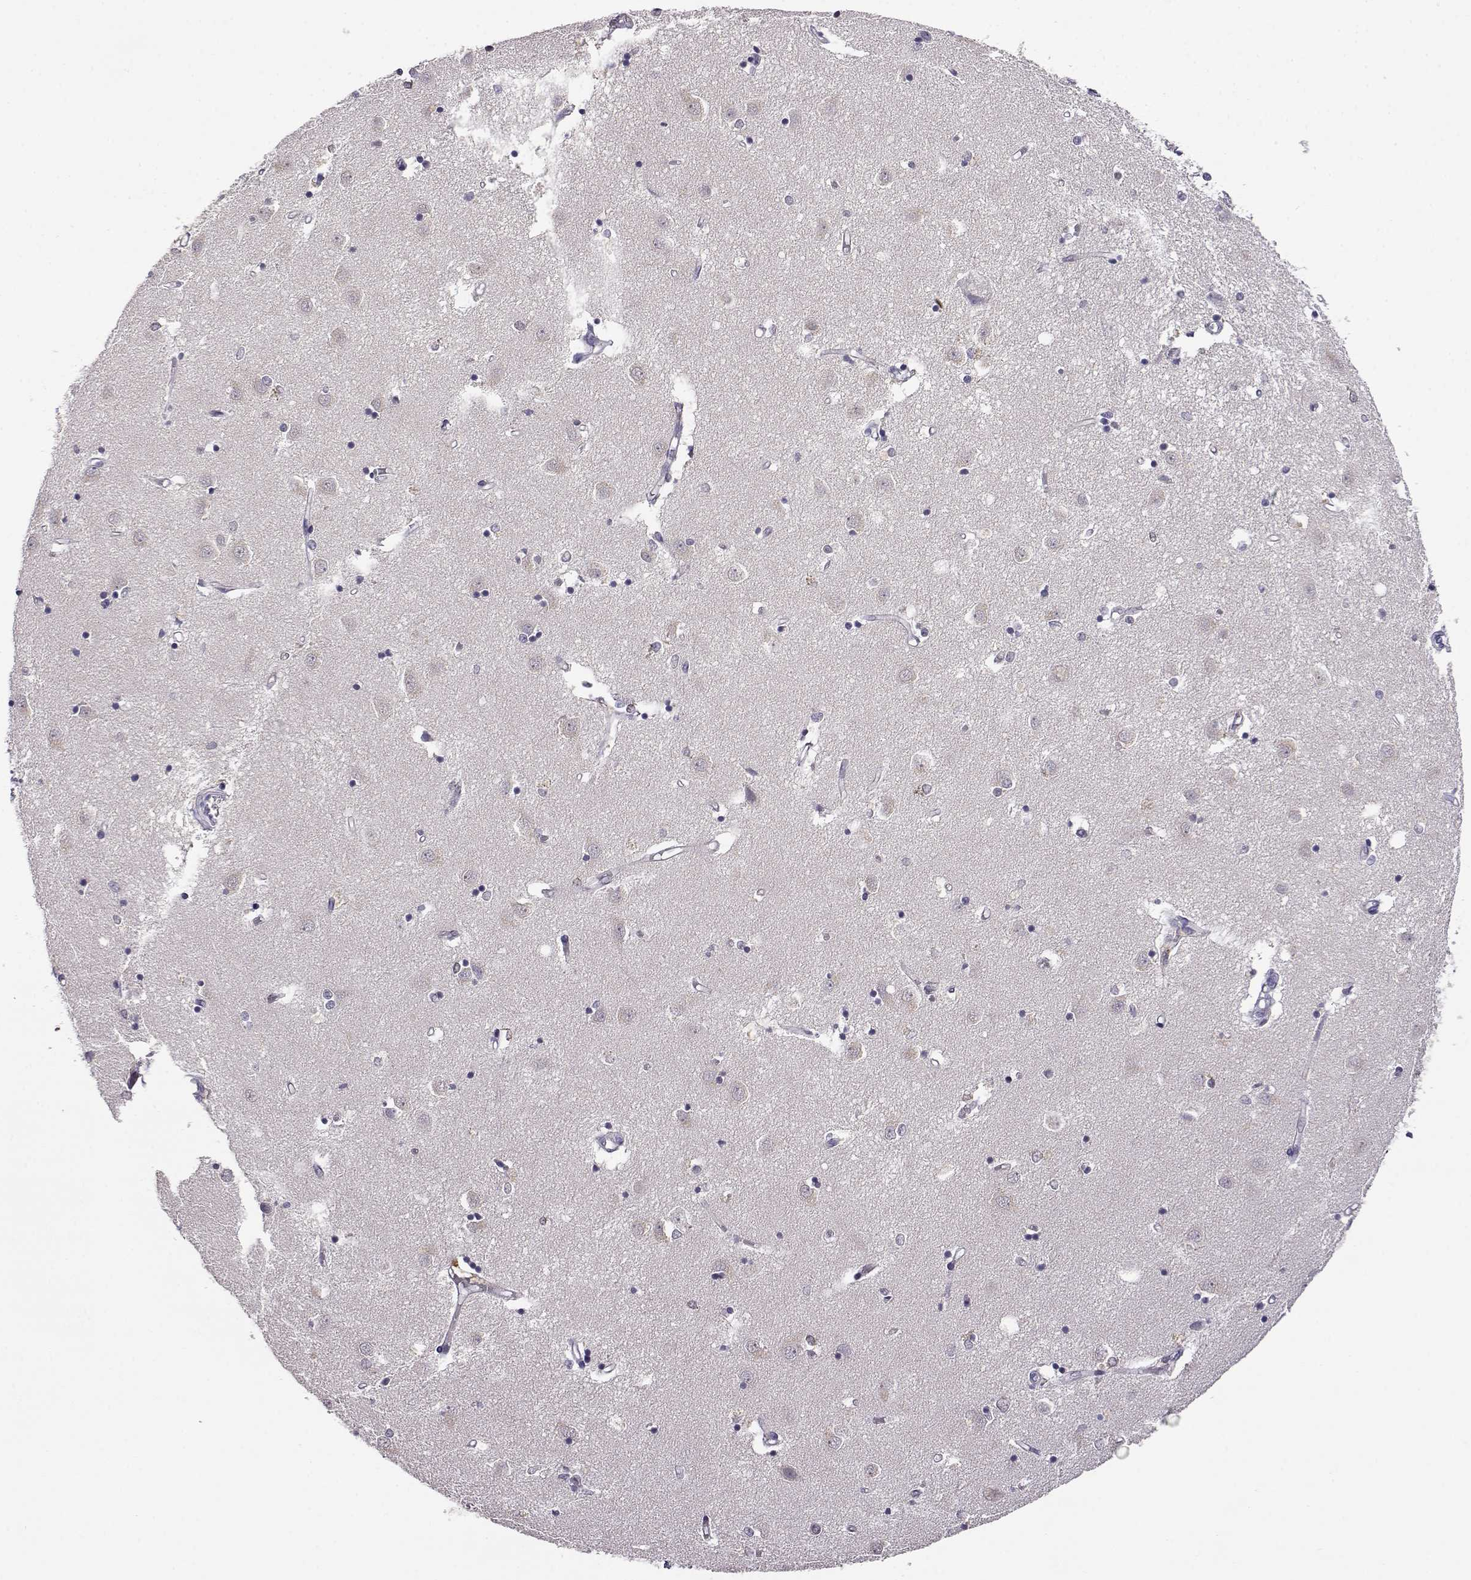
{"staining": {"intensity": "negative", "quantity": "none", "location": "none"}, "tissue": "caudate", "cell_type": "Glial cells", "image_type": "normal", "snomed": [{"axis": "morphology", "description": "Normal tissue, NOS"}, {"axis": "topography", "description": "Lateral ventricle wall"}], "caption": "This is a micrograph of immunohistochemistry staining of benign caudate, which shows no staining in glial cells.", "gene": "AKR1B1", "patient": {"sex": "male", "age": 54}}